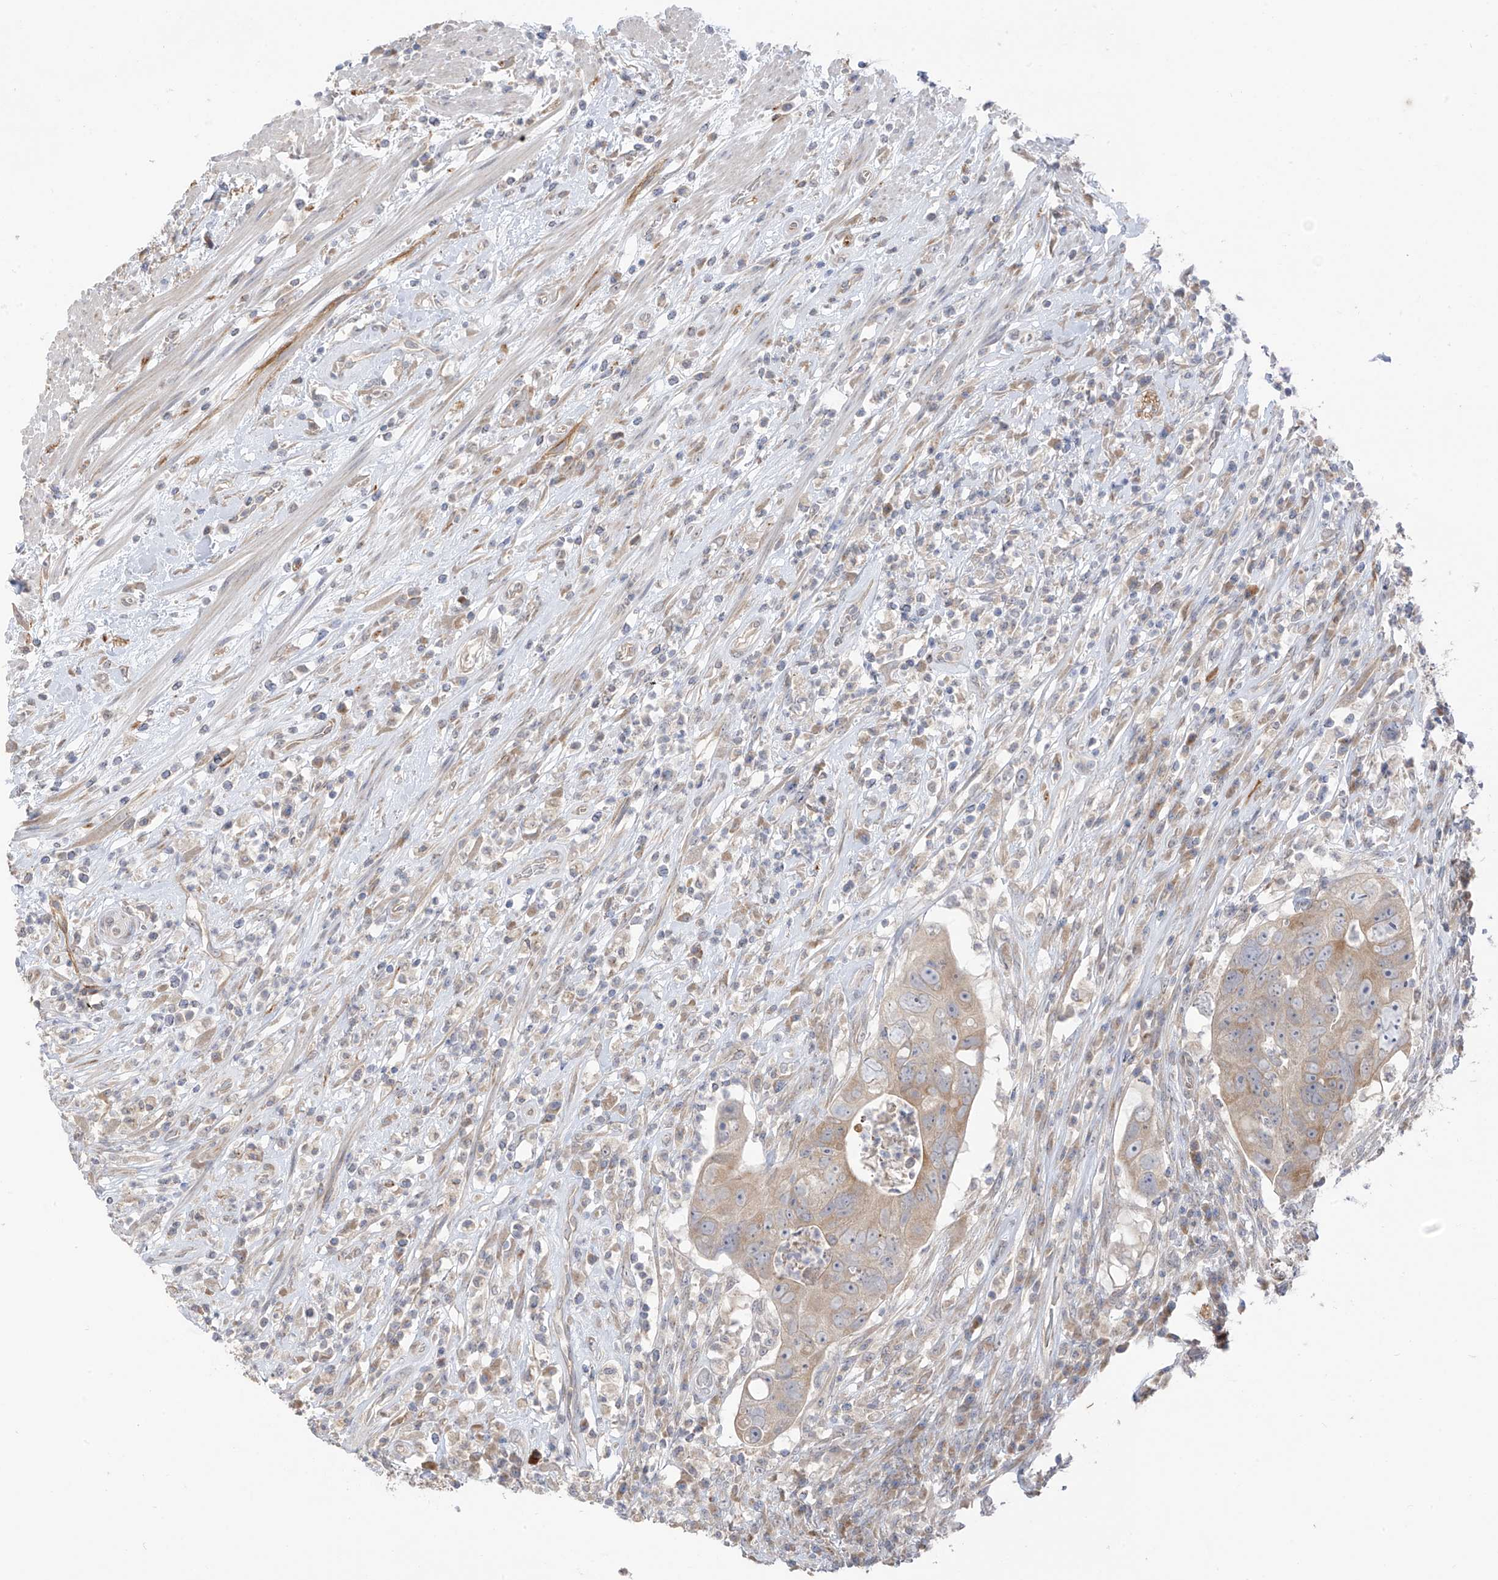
{"staining": {"intensity": "moderate", "quantity": "25%-75%", "location": "cytoplasmic/membranous"}, "tissue": "colorectal cancer", "cell_type": "Tumor cells", "image_type": "cancer", "snomed": [{"axis": "morphology", "description": "Adenocarcinoma, NOS"}, {"axis": "topography", "description": "Rectum"}], "caption": "Protein analysis of colorectal adenocarcinoma tissue displays moderate cytoplasmic/membranous positivity in about 25%-75% of tumor cells.", "gene": "NALCN", "patient": {"sex": "male", "age": 59}}